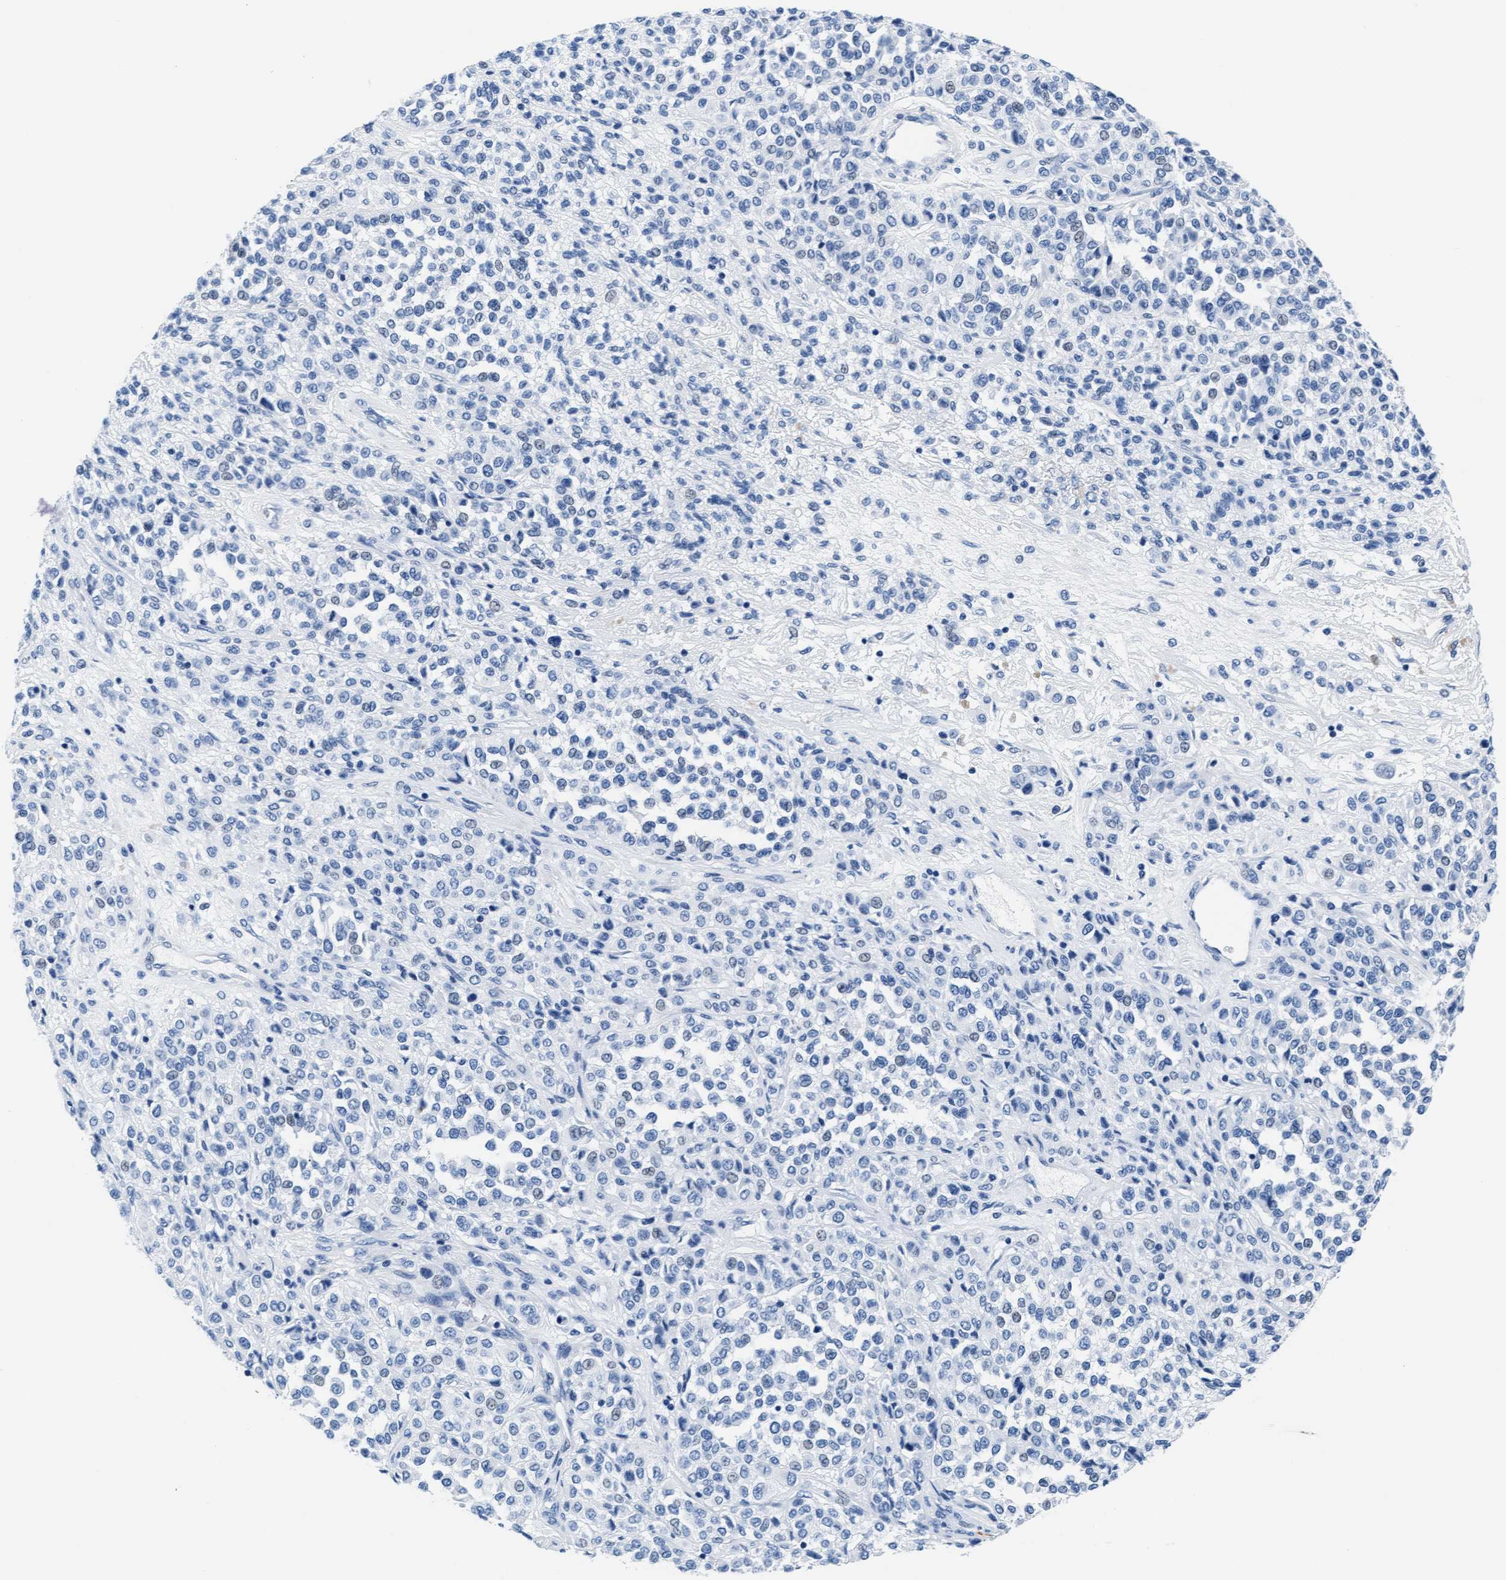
{"staining": {"intensity": "negative", "quantity": "none", "location": "none"}, "tissue": "melanoma", "cell_type": "Tumor cells", "image_type": "cancer", "snomed": [{"axis": "morphology", "description": "Malignant melanoma, Metastatic site"}, {"axis": "topography", "description": "Pancreas"}], "caption": "High magnification brightfield microscopy of malignant melanoma (metastatic site) stained with DAB (brown) and counterstained with hematoxylin (blue): tumor cells show no significant expression.", "gene": "MMP8", "patient": {"sex": "female", "age": 30}}